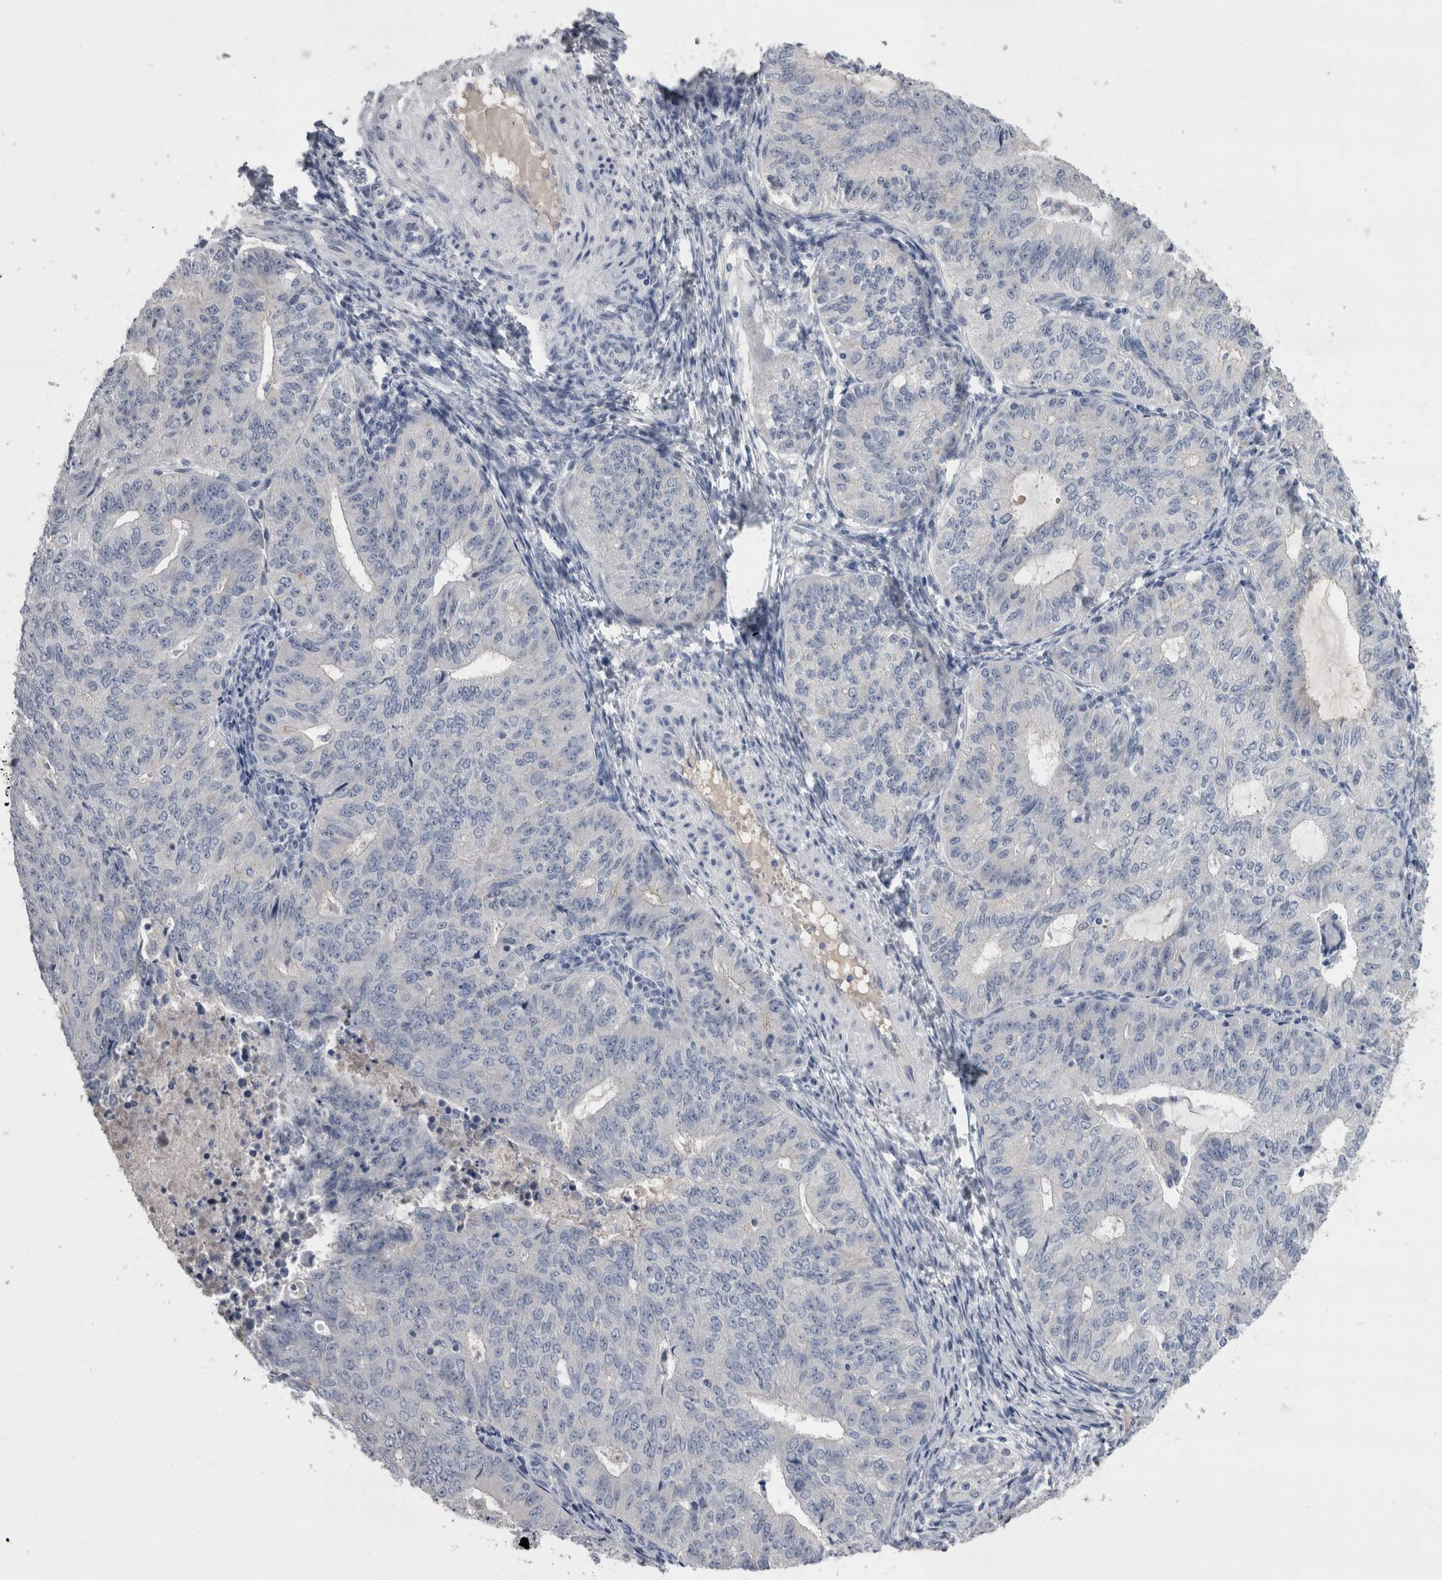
{"staining": {"intensity": "negative", "quantity": "none", "location": "none"}, "tissue": "endometrial cancer", "cell_type": "Tumor cells", "image_type": "cancer", "snomed": [{"axis": "morphology", "description": "Adenocarcinoma, NOS"}, {"axis": "topography", "description": "Endometrium"}], "caption": "Immunohistochemistry (IHC) micrograph of neoplastic tissue: adenocarcinoma (endometrial) stained with DAB (3,3'-diaminobenzidine) exhibits no significant protein expression in tumor cells. (DAB (3,3'-diaminobenzidine) immunohistochemistry, high magnification).", "gene": "REG1A", "patient": {"sex": "female", "age": 32}}